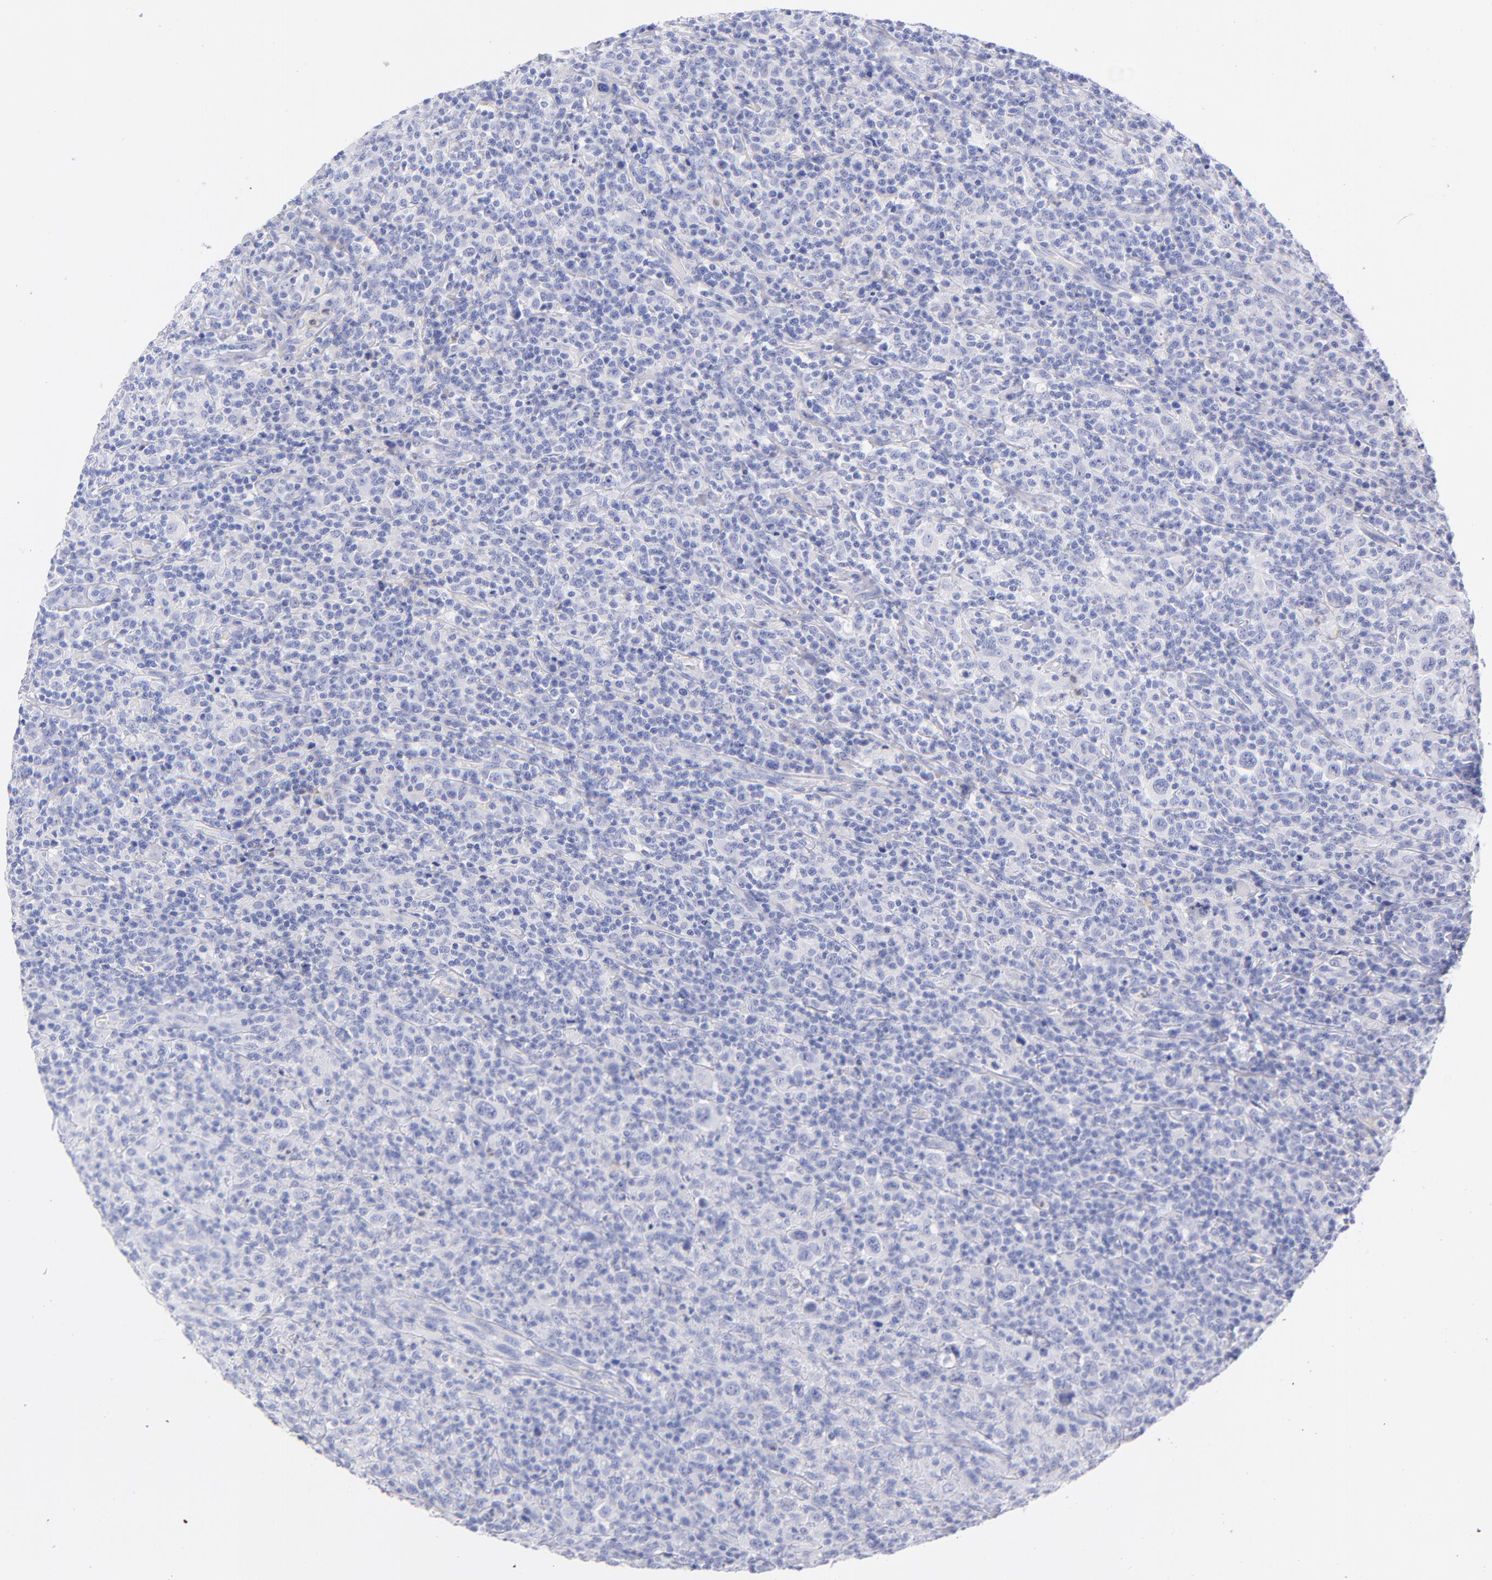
{"staining": {"intensity": "negative", "quantity": "none", "location": "none"}, "tissue": "lymphoma", "cell_type": "Tumor cells", "image_type": "cancer", "snomed": [{"axis": "morphology", "description": "Hodgkin's disease, NOS"}, {"axis": "topography", "description": "Lymph node"}], "caption": "This image is of Hodgkin's disease stained with immunohistochemistry (IHC) to label a protein in brown with the nuclei are counter-stained blue. There is no expression in tumor cells. The staining is performed using DAB brown chromogen with nuclei counter-stained in using hematoxylin.", "gene": "HP", "patient": {"sex": "male", "age": 65}}